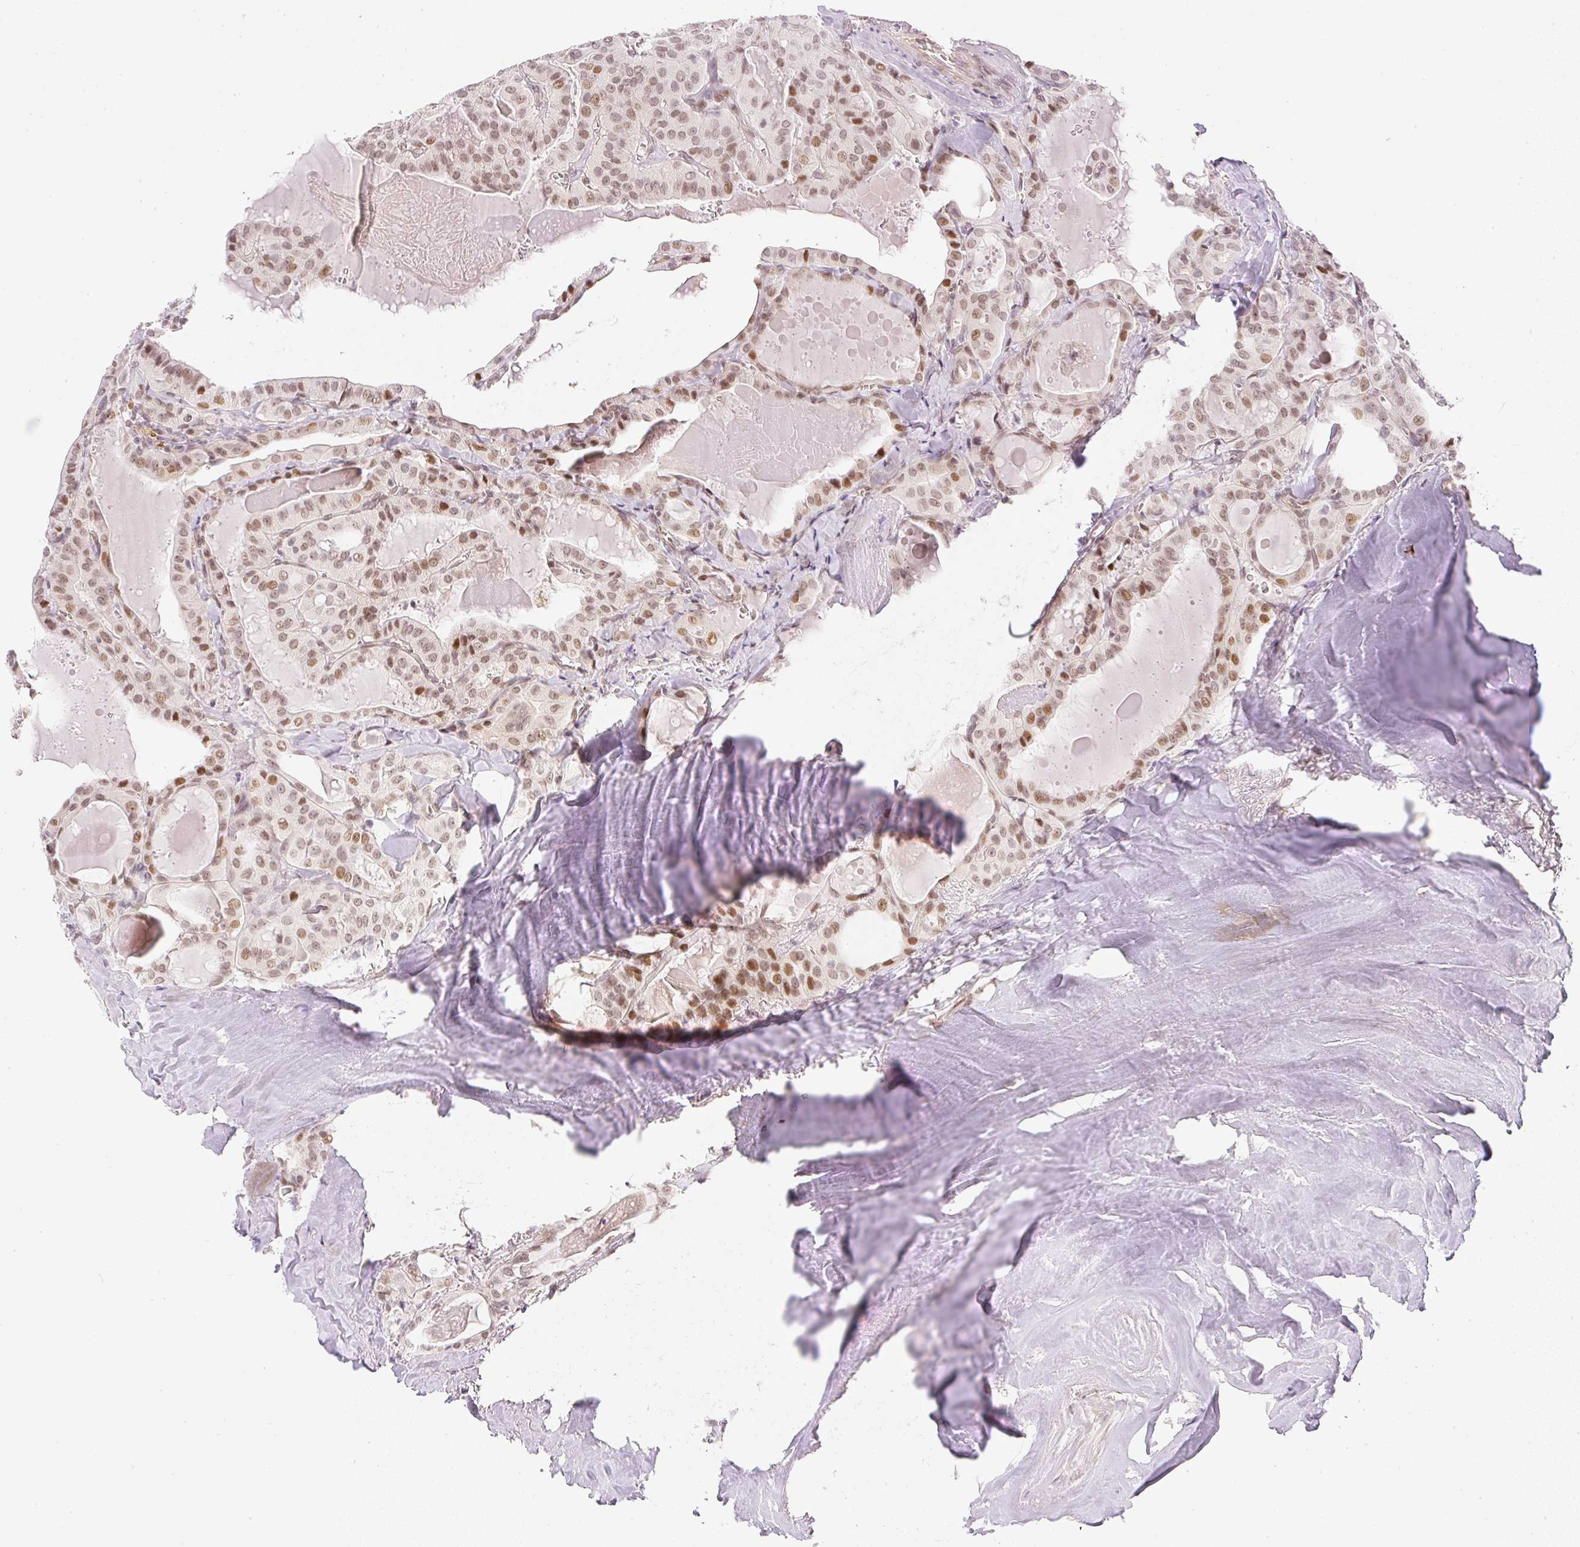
{"staining": {"intensity": "moderate", "quantity": ">75%", "location": "nuclear"}, "tissue": "thyroid cancer", "cell_type": "Tumor cells", "image_type": "cancer", "snomed": [{"axis": "morphology", "description": "Papillary adenocarcinoma, NOS"}, {"axis": "topography", "description": "Thyroid gland"}], "caption": "Immunohistochemistry (DAB (3,3'-diaminobenzidine)) staining of human papillary adenocarcinoma (thyroid) reveals moderate nuclear protein expression in about >75% of tumor cells.", "gene": "DPPA4", "patient": {"sex": "male", "age": 52}}